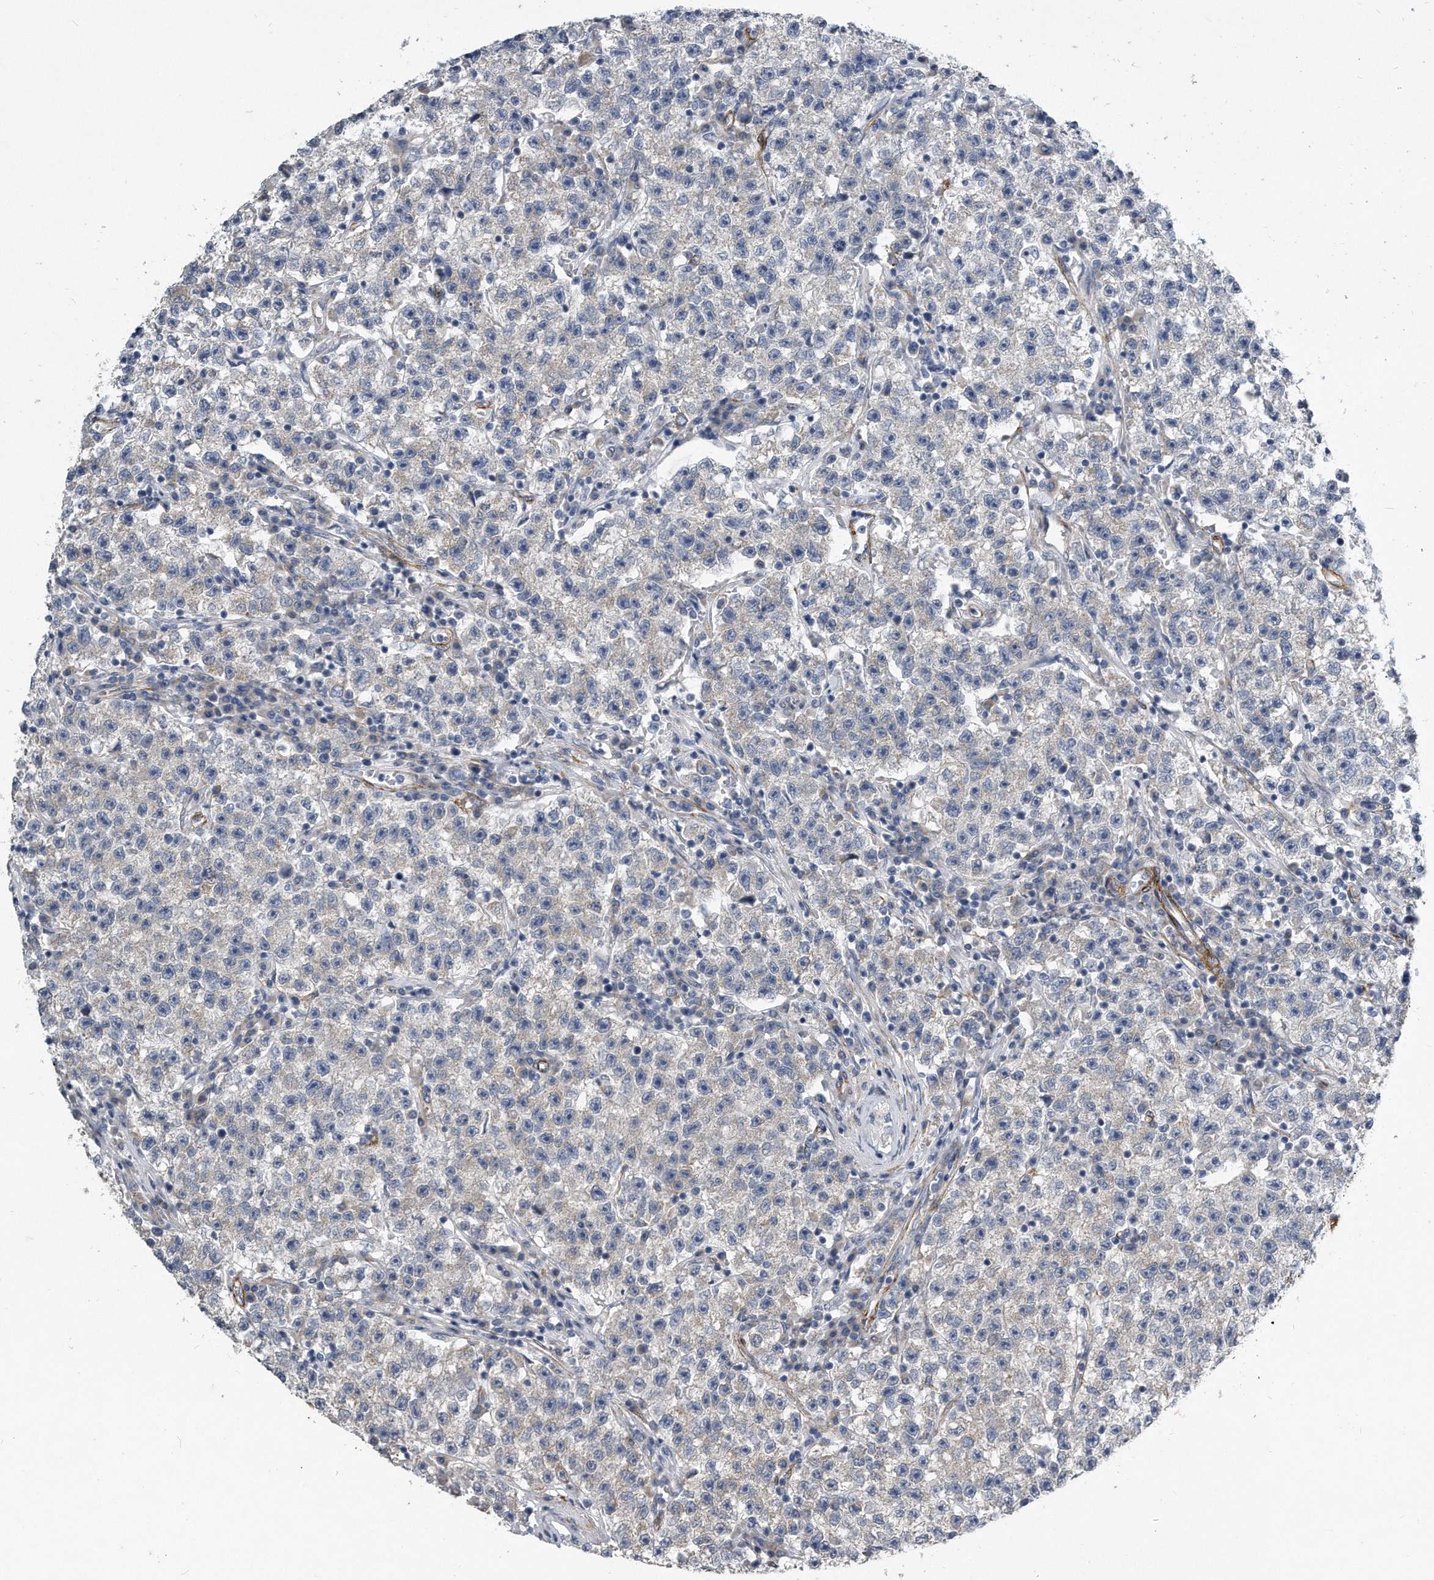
{"staining": {"intensity": "moderate", "quantity": "25%-75%", "location": "cytoplasmic/membranous"}, "tissue": "testis cancer", "cell_type": "Tumor cells", "image_type": "cancer", "snomed": [{"axis": "morphology", "description": "Seminoma, NOS"}, {"axis": "topography", "description": "Testis"}], "caption": "DAB (3,3'-diaminobenzidine) immunohistochemical staining of human seminoma (testis) shows moderate cytoplasmic/membranous protein staining in about 25%-75% of tumor cells.", "gene": "EIF2B4", "patient": {"sex": "male", "age": 22}}